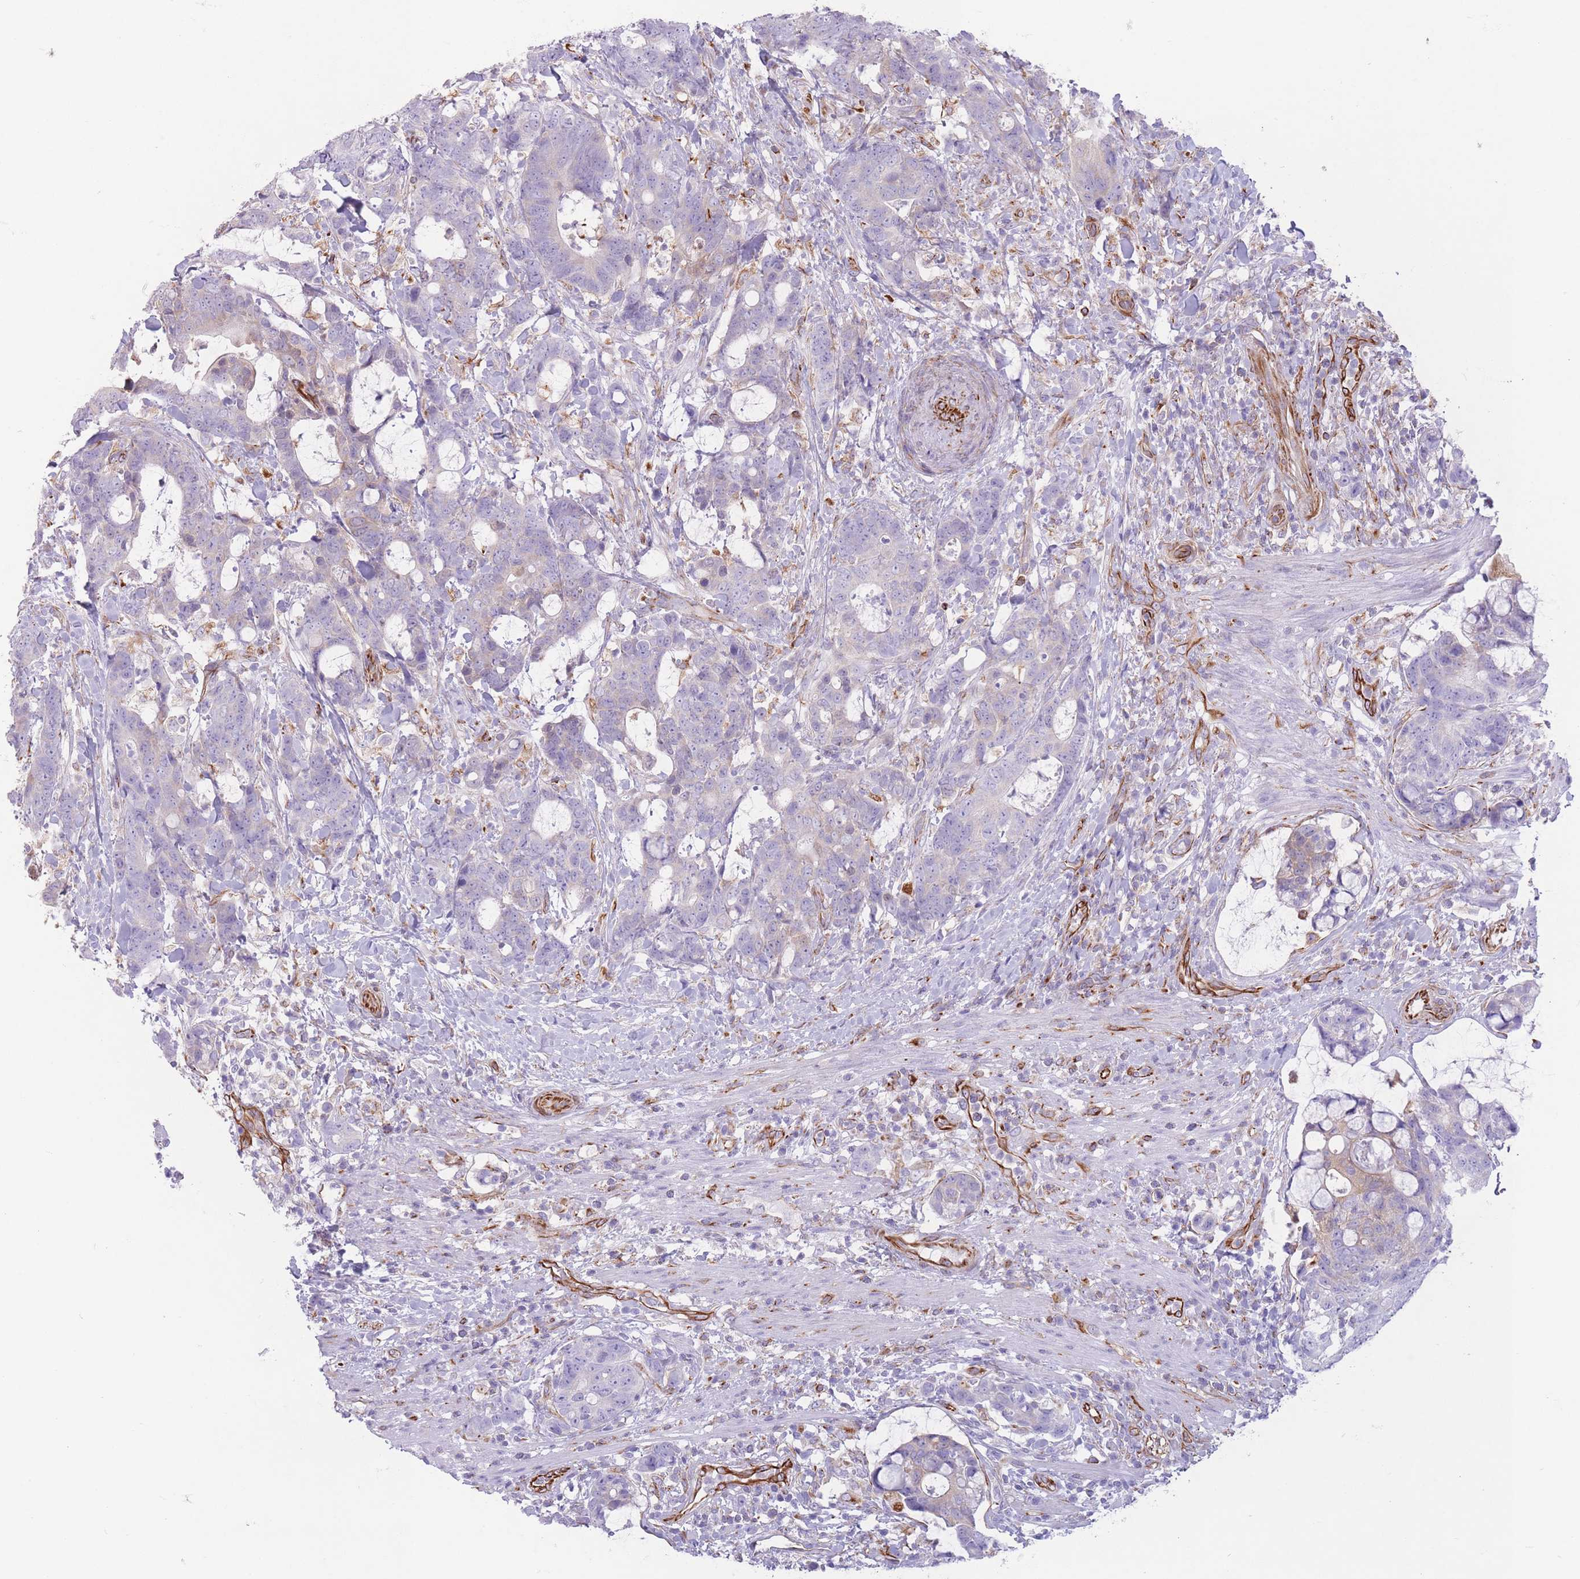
{"staining": {"intensity": "negative", "quantity": "none", "location": "none"}, "tissue": "colorectal cancer", "cell_type": "Tumor cells", "image_type": "cancer", "snomed": [{"axis": "morphology", "description": "Adenocarcinoma, NOS"}, {"axis": "topography", "description": "Colon"}], "caption": "Colorectal adenocarcinoma was stained to show a protein in brown. There is no significant staining in tumor cells.", "gene": "PTCD1", "patient": {"sex": "female", "age": 82}}